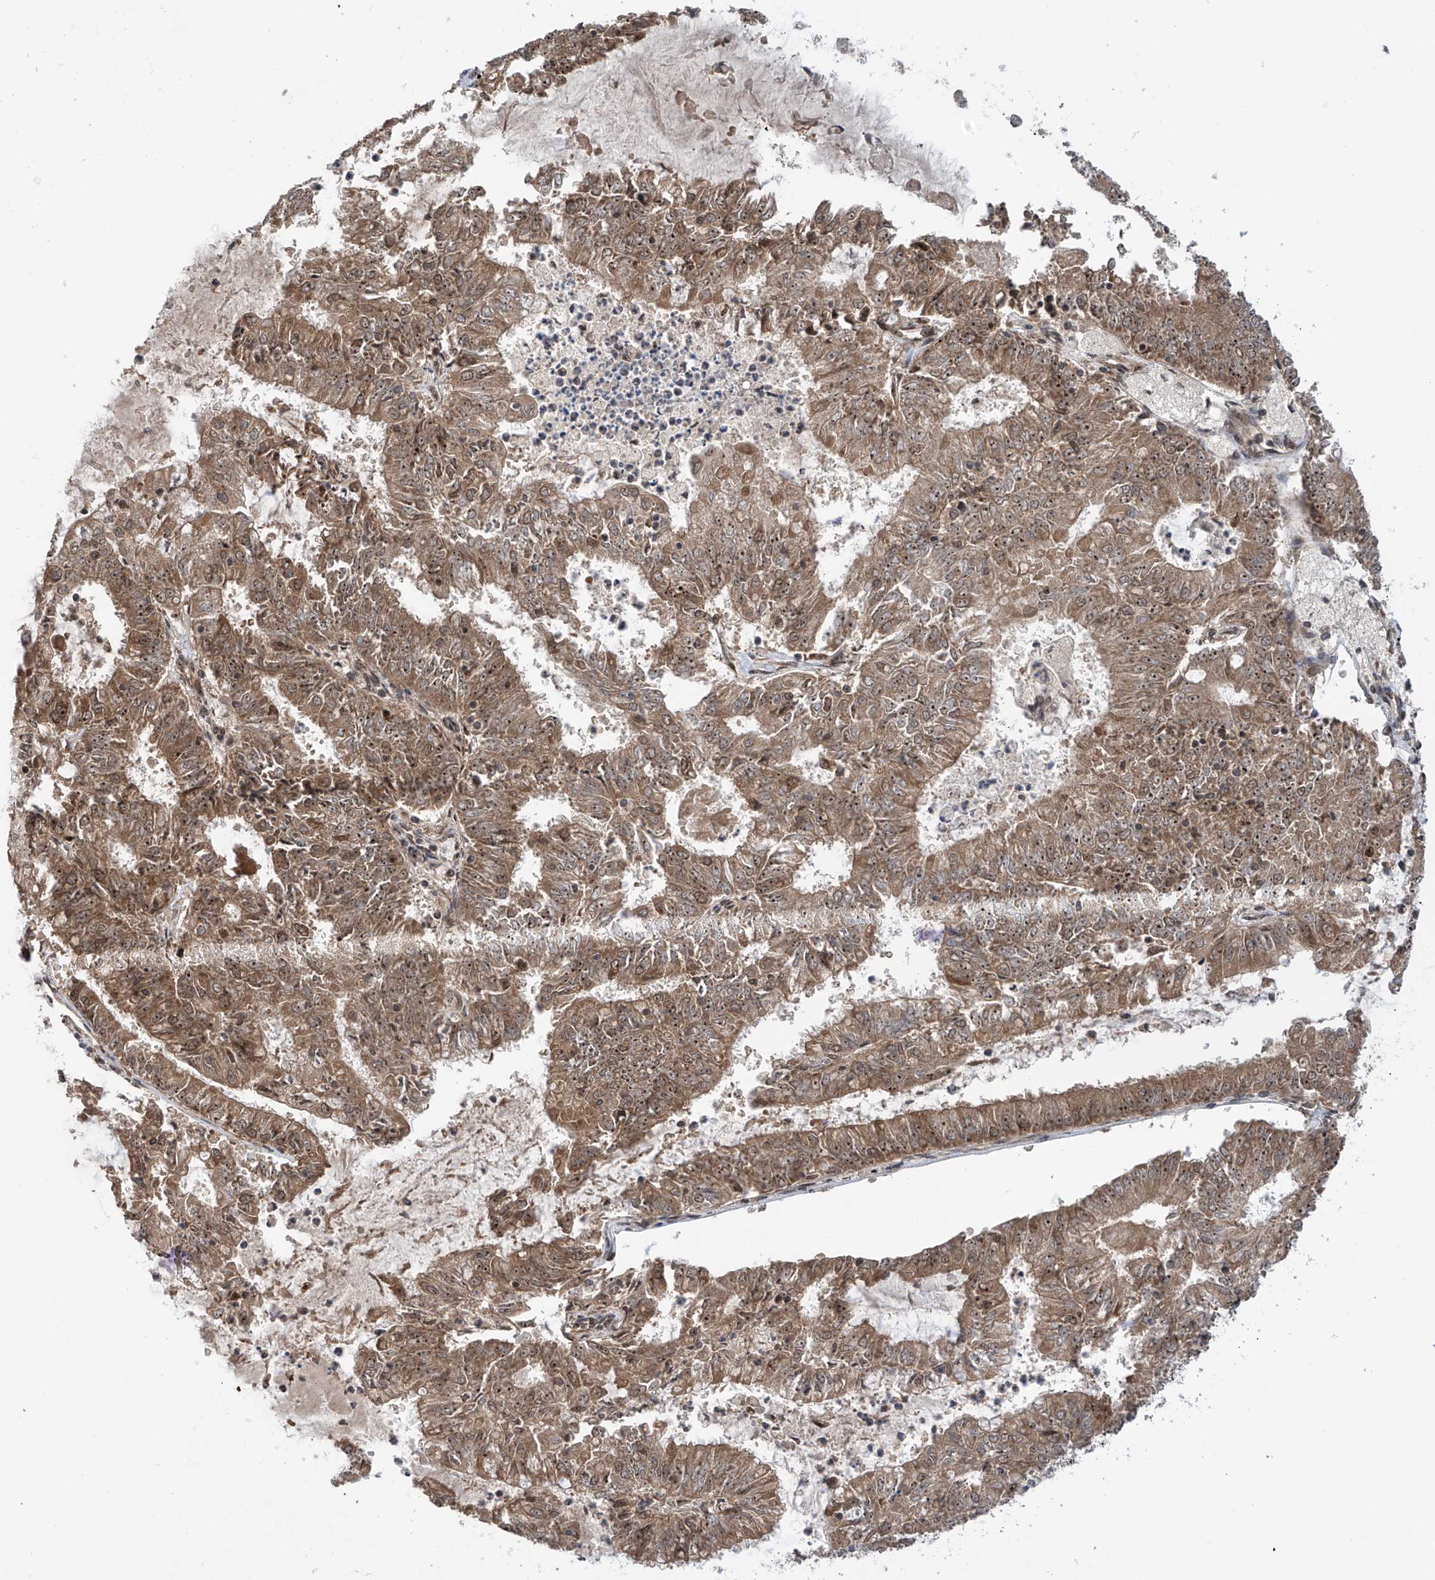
{"staining": {"intensity": "moderate", "quantity": ">75%", "location": "cytoplasmic/membranous,nuclear"}, "tissue": "endometrial cancer", "cell_type": "Tumor cells", "image_type": "cancer", "snomed": [{"axis": "morphology", "description": "Adenocarcinoma, NOS"}, {"axis": "topography", "description": "Endometrium"}], "caption": "High-magnification brightfield microscopy of endometrial cancer (adenocarcinoma) stained with DAB (brown) and counterstained with hematoxylin (blue). tumor cells exhibit moderate cytoplasmic/membranous and nuclear positivity is seen in approximately>75% of cells.", "gene": "C1orf131", "patient": {"sex": "female", "age": 57}}